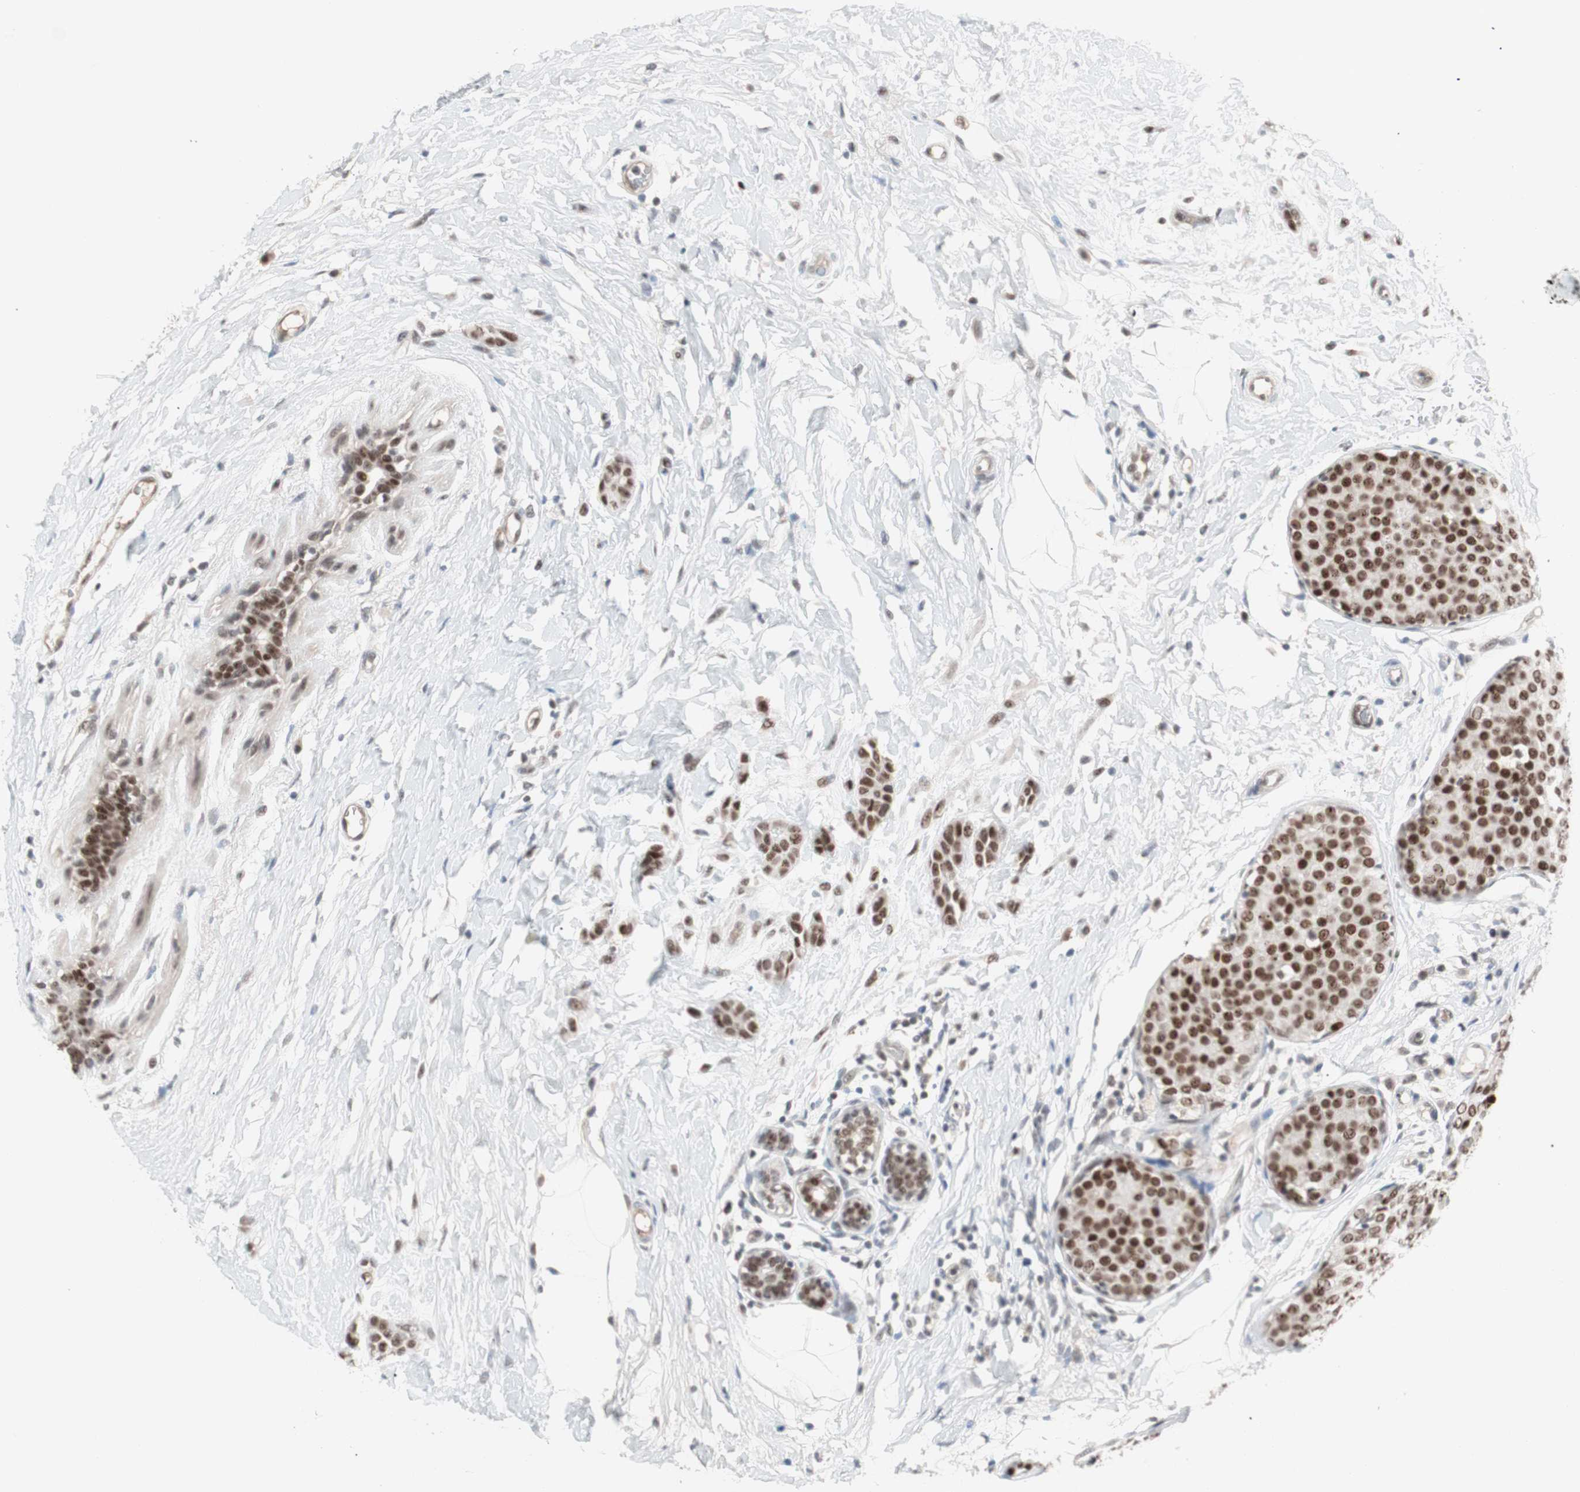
{"staining": {"intensity": "strong", "quantity": ">75%", "location": "nuclear"}, "tissue": "breast cancer", "cell_type": "Tumor cells", "image_type": "cancer", "snomed": [{"axis": "morphology", "description": "Lobular carcinoma, in situ"}, {"axis": "morphology", "description": "Lobular carcinoma"}, {"axis": "topography", "description": "Breast"}], "caption": "Breast lobular carcinoma in situ tissue shows strong nuclear positivity in about >75% of tumor cells", "gene": "LIG3", "patient": {"sex": "female", "age": 41}}